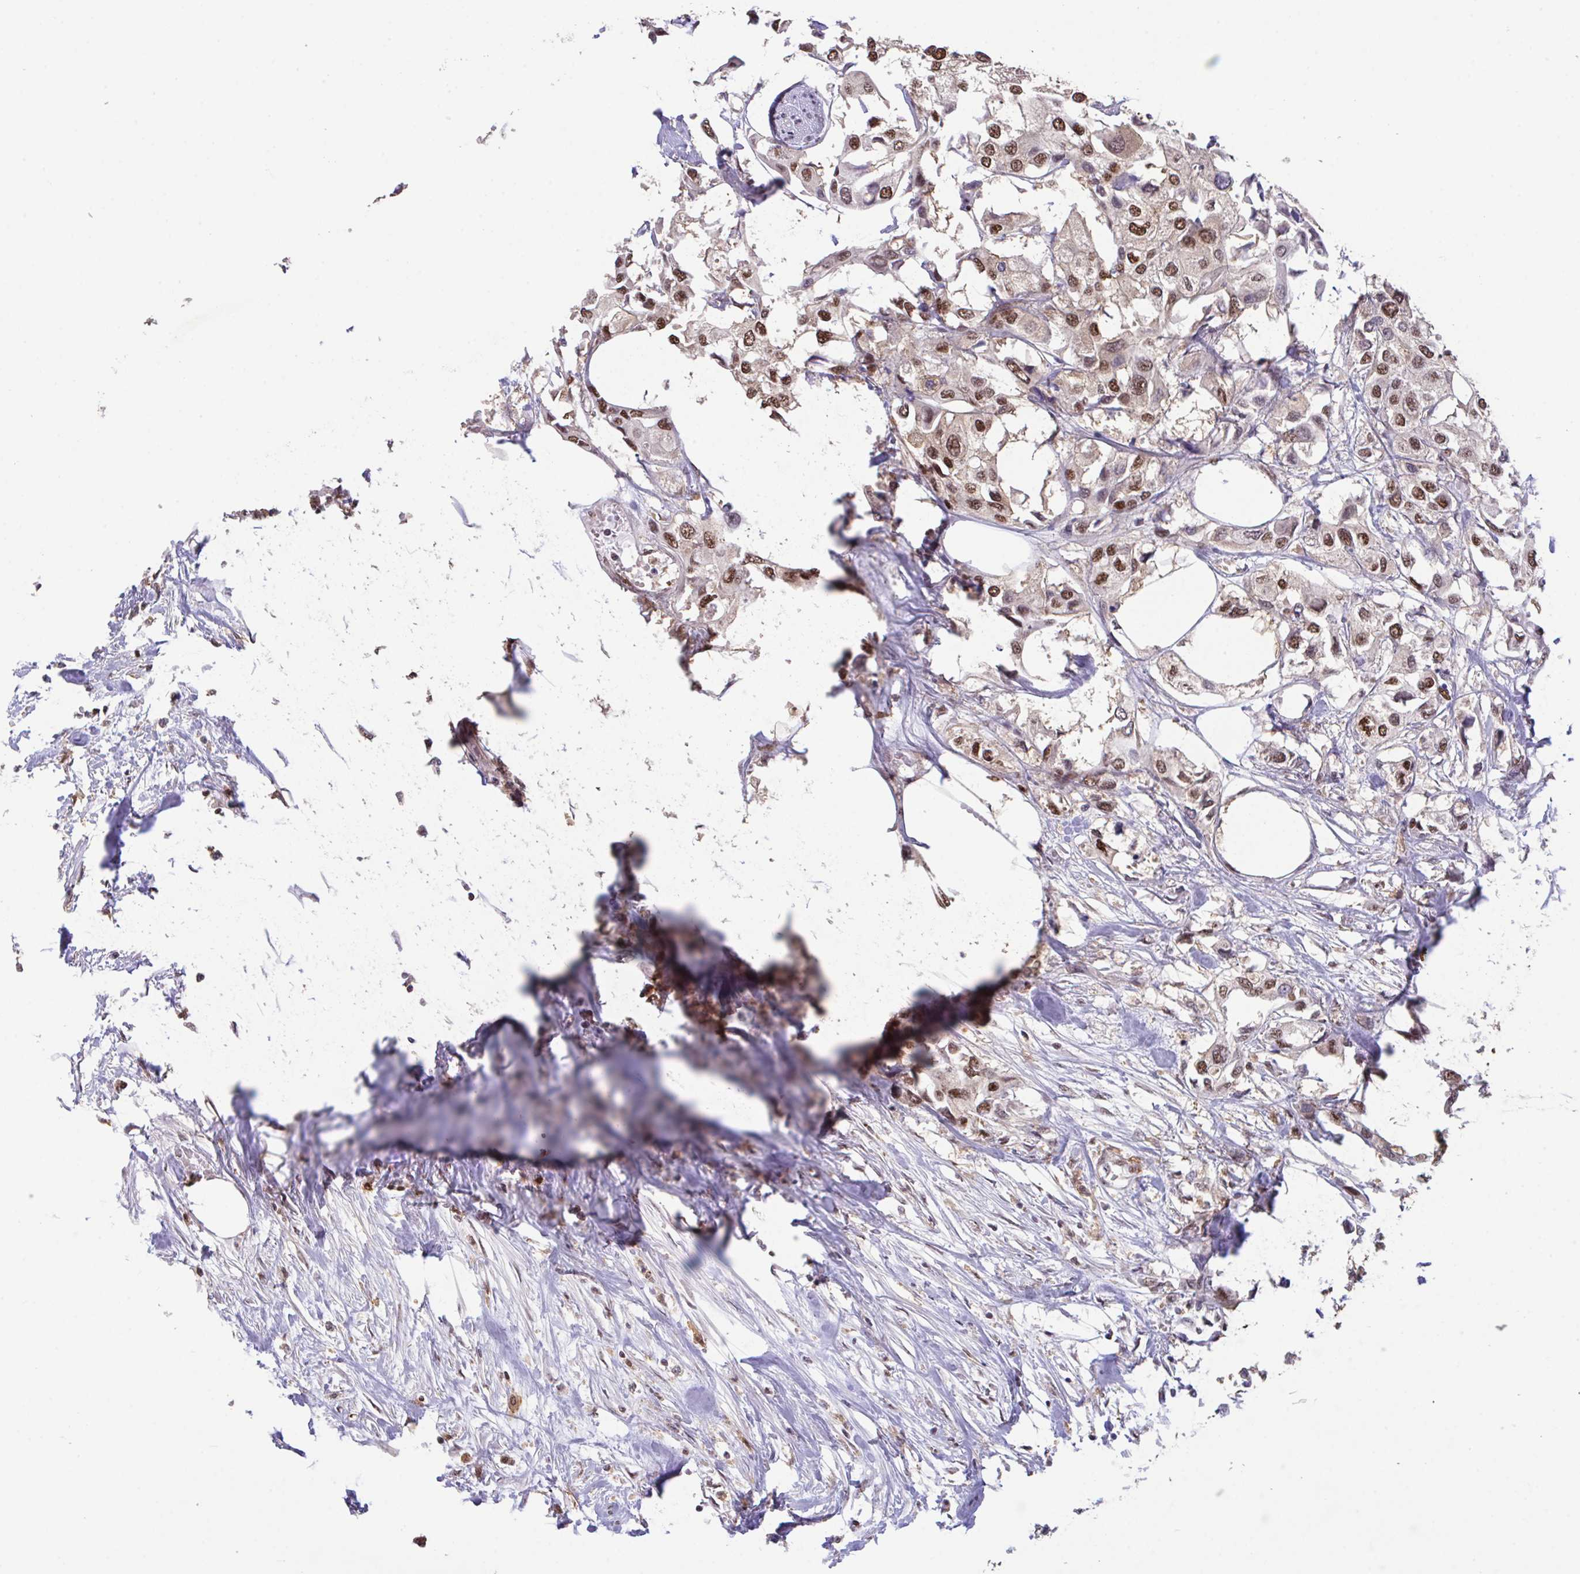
{"staining": {"intensity": "moderate", "quantity": ">75%", "location": "nuclear"}, "tissue": "urothelial cancer", "cell_type": "Tumor cells", "image_type": "cancer", "snomed": [{"axis": "morphology", "description": "Urothelial carcinoma, High grade"}, {"axis": "topography", "description": "Urinary bladder"}], "caption": "Immunohistochemical staining of urothelial cancer shows medium levels of moderate nuclear protein expression in about >75% of tumor cells.", "gene": "OR6K3", "patient": {"sex": "male", "age": 64}}